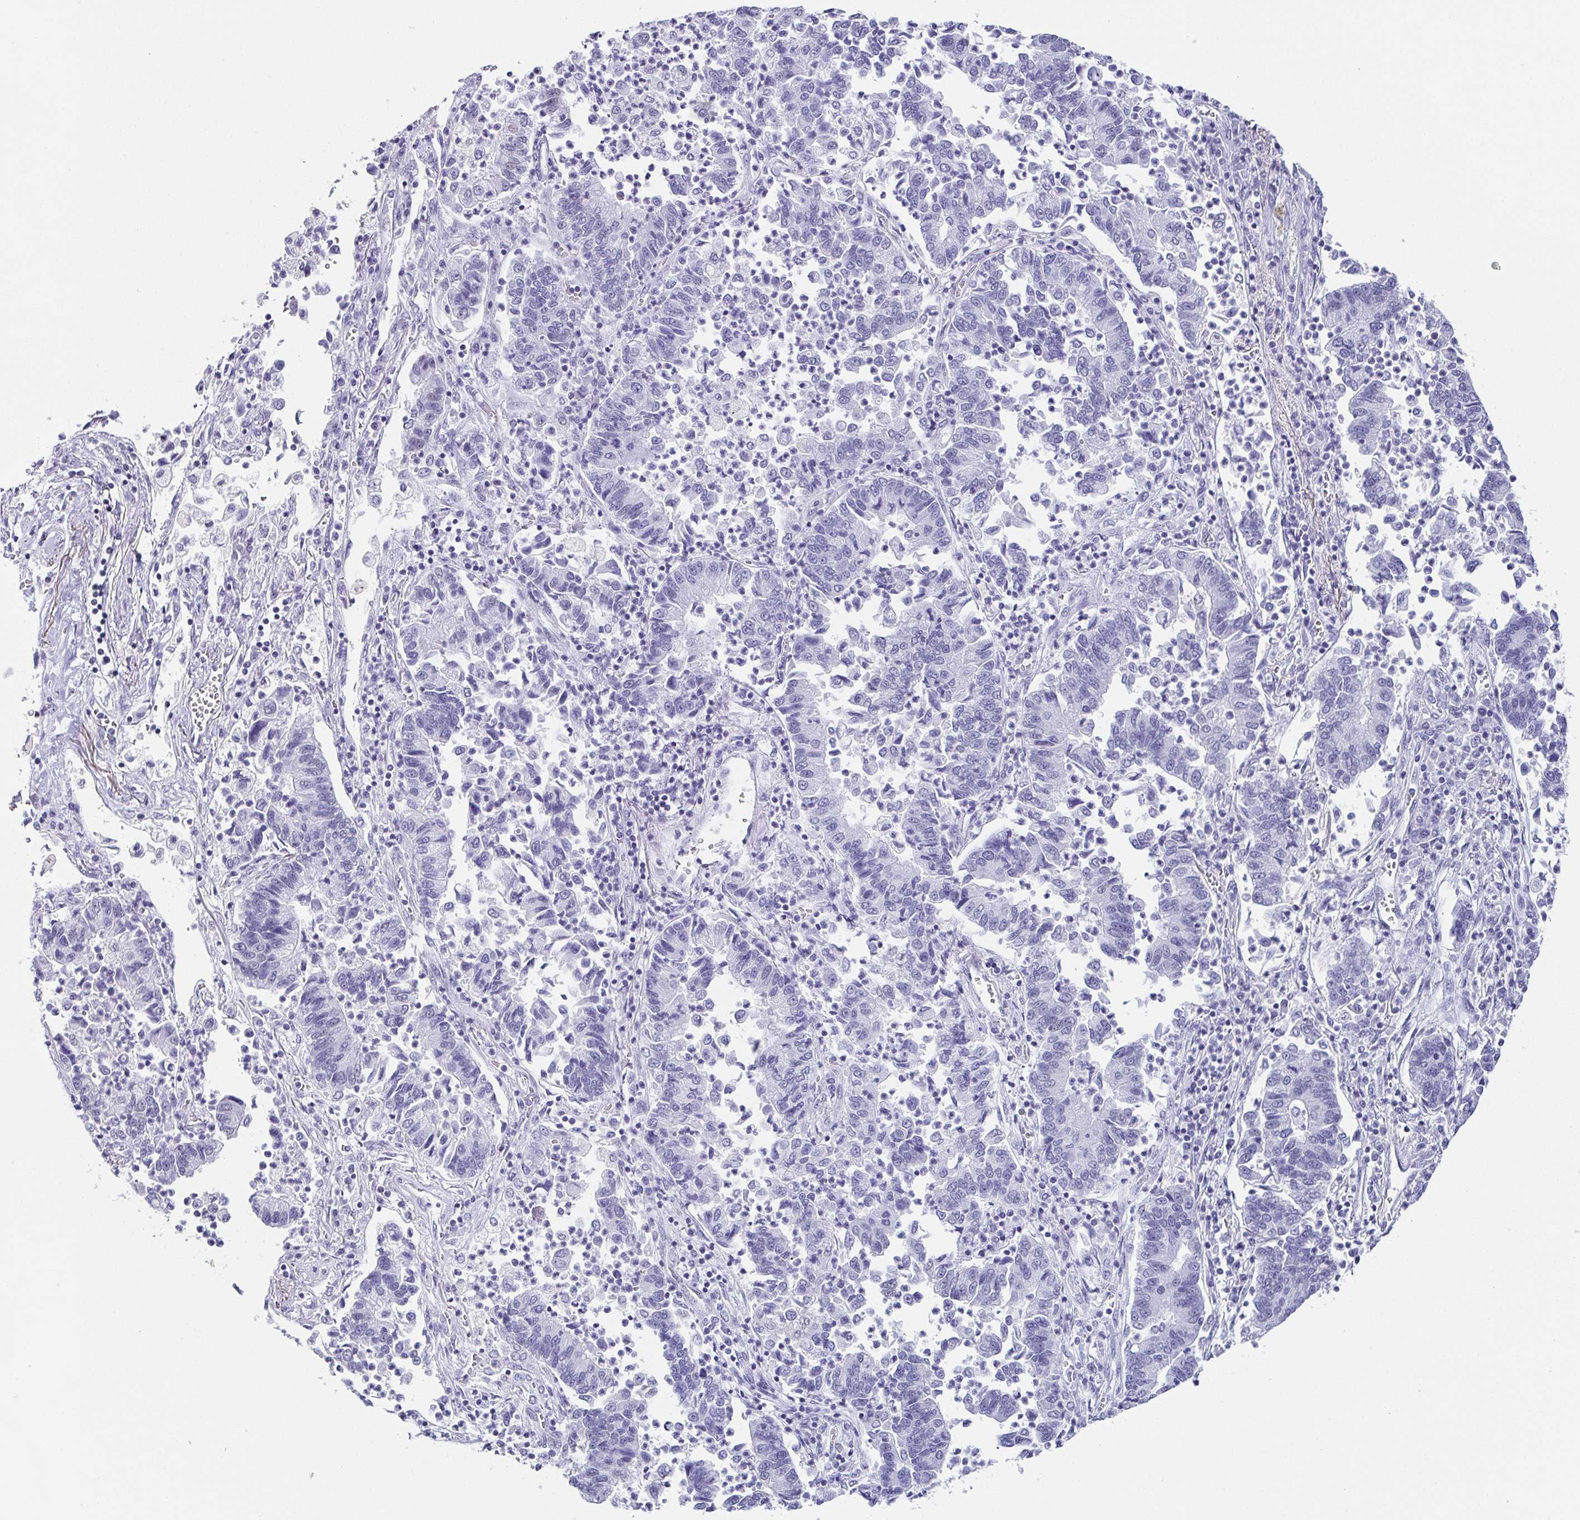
{"staining": {"intensity": "negative", "quantity": "none", "location": "none"}, "tissue": "lung cancer", "cell_type": "Tumor cells", "image_type": "cancer", "snomed": [{"axis": "morphology", "description": "Adenocarcinoma, NOS"}, {"axis": "topography", "description": "Lung"}], "caption": "This is a histopathology image of IHC staining of lung cancer (adenocarcinoma), which shows no staining in tumor cells.", "gene": "ESX1", "patient": {"sex": "female", "age": 57}}